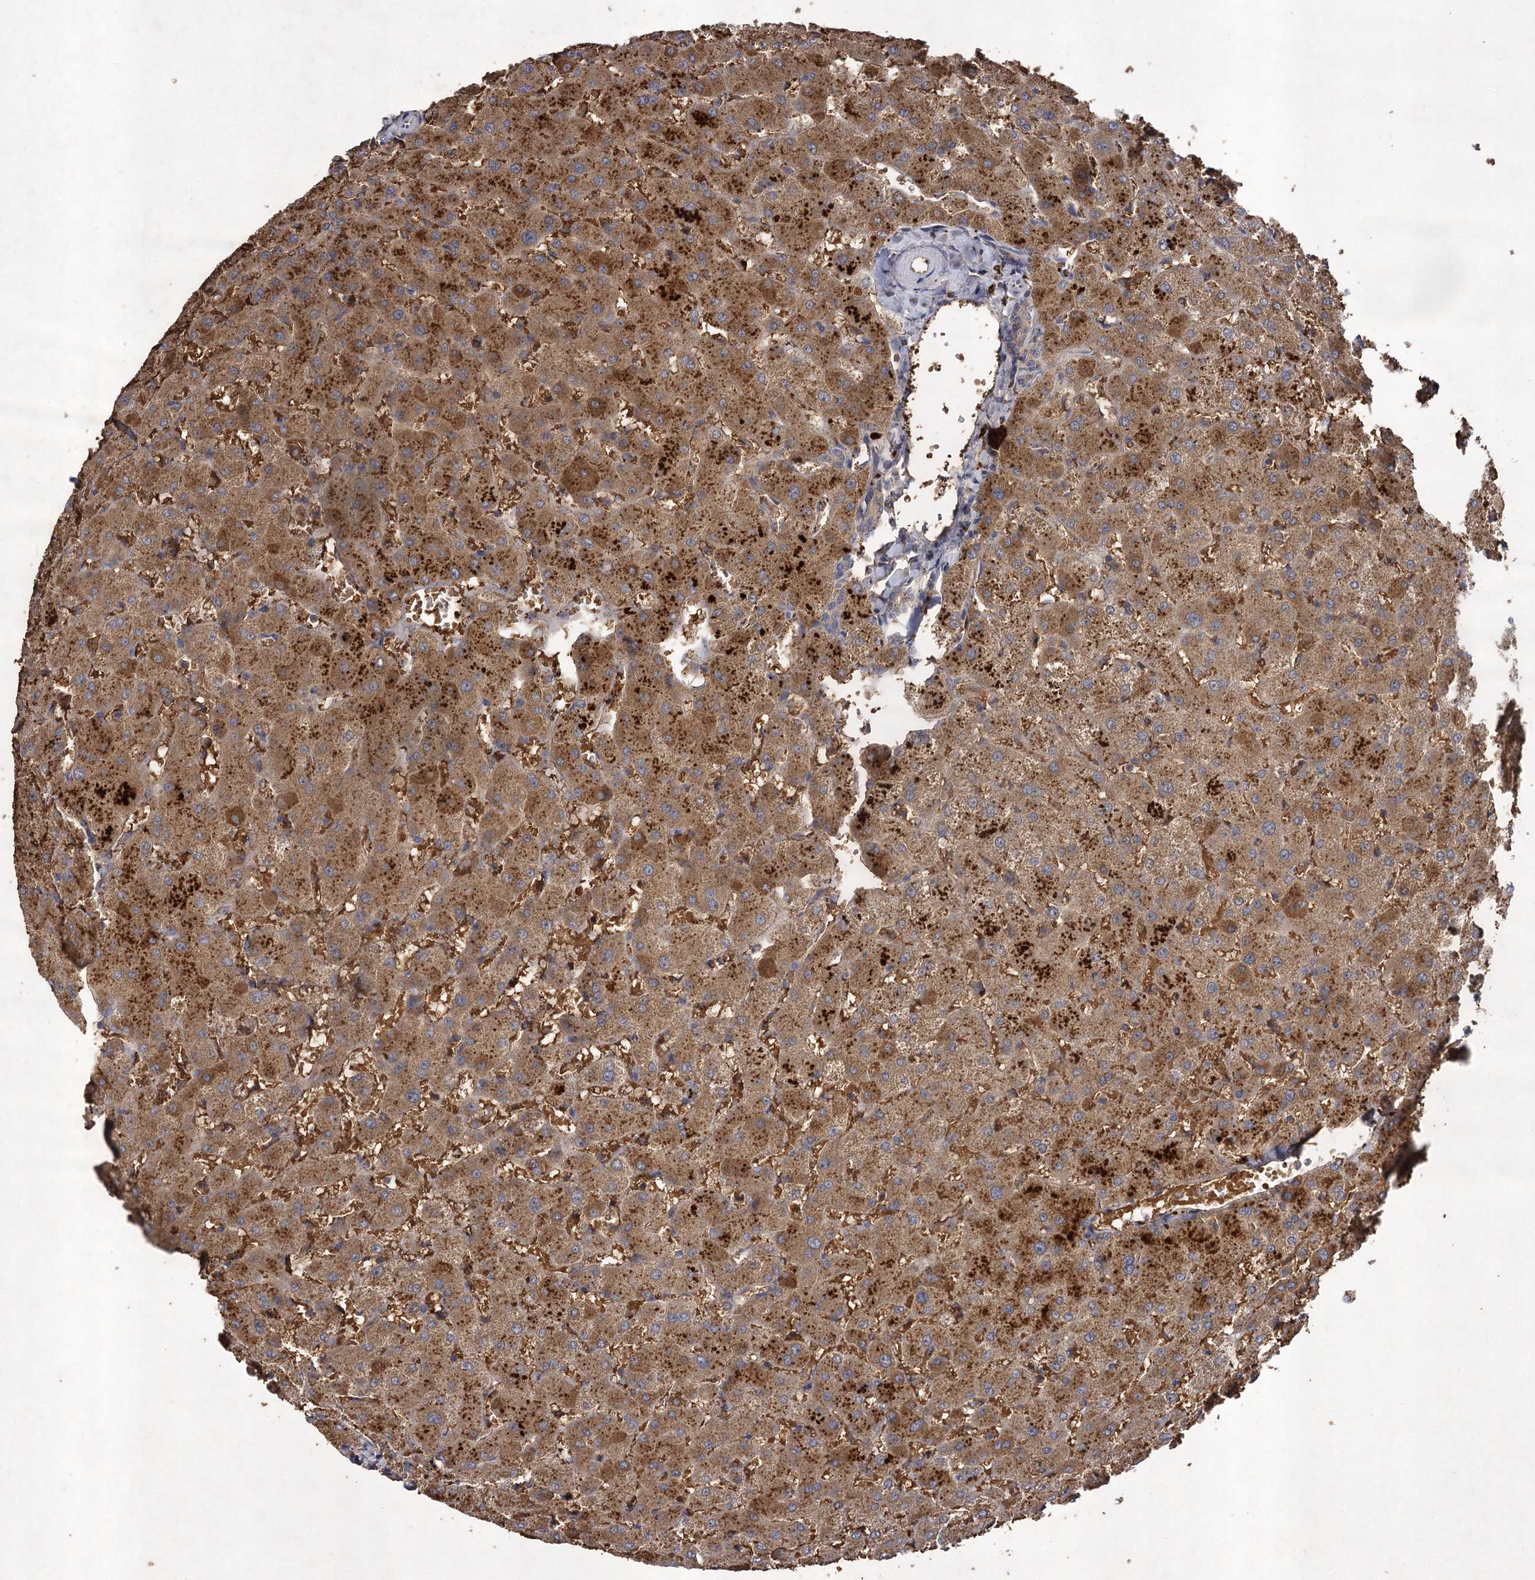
{"staining": {"intensity": "negative", "quantity": "none", "location": "none"}, "tissue": "liver", "cell_type": "Cholangiocytes", "image_type": "normal", "snomed": [{"axis": "morphology", "description": "Normal tissue, NOS"}, {"axis": "topography", "description": "Liver"}], "caption": "Immunohistochemical staining of normal liver exhibits no significant expression in cholangiocytes. The staining is performed using DAB brown chromogen with nuclei counter-stained in using hematoxylin.", "gene": "USP50", "patient": {"sex": "female", "age": 63}}